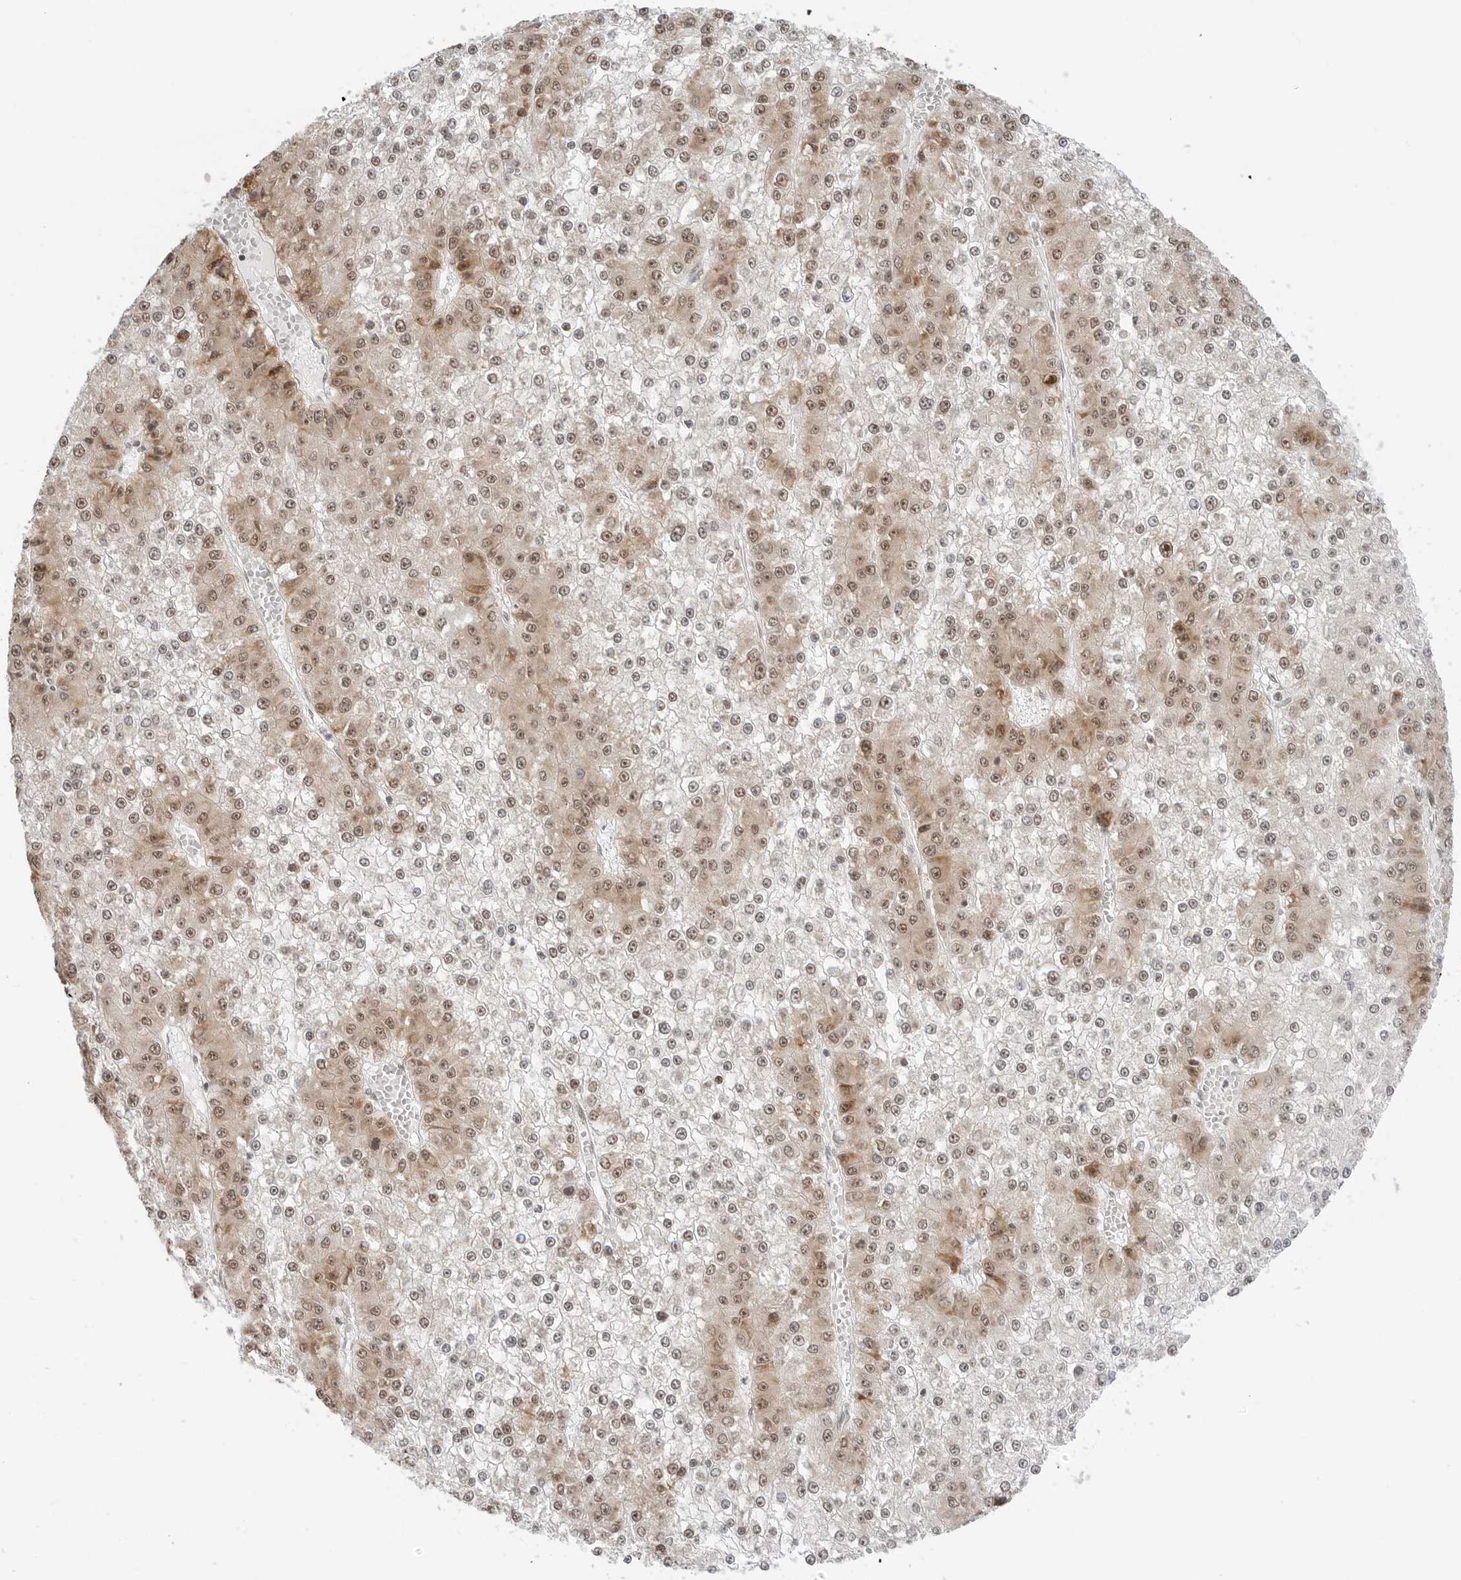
{"staining": {"intensity": "moderate", "quantity": ">75%", "location": "nuclear"}, "tissue": "liver cancer", "cell_type": "Tumor cells", "image_type": "cancer", "snomed": [{"axis": "morphology", "description": "Carcinoma, Hepatocellular, NOS"}, {"axis": "topography", "description": "Liver"}], "caption": "The photomicrograph demonstrates a brown stain indicating the presence of a protein in the nuclear of tumor cells in hepatocellular carcinoma (liver).", "gene": "METAP1", "patient": {"sex": "female", "age": 73}}